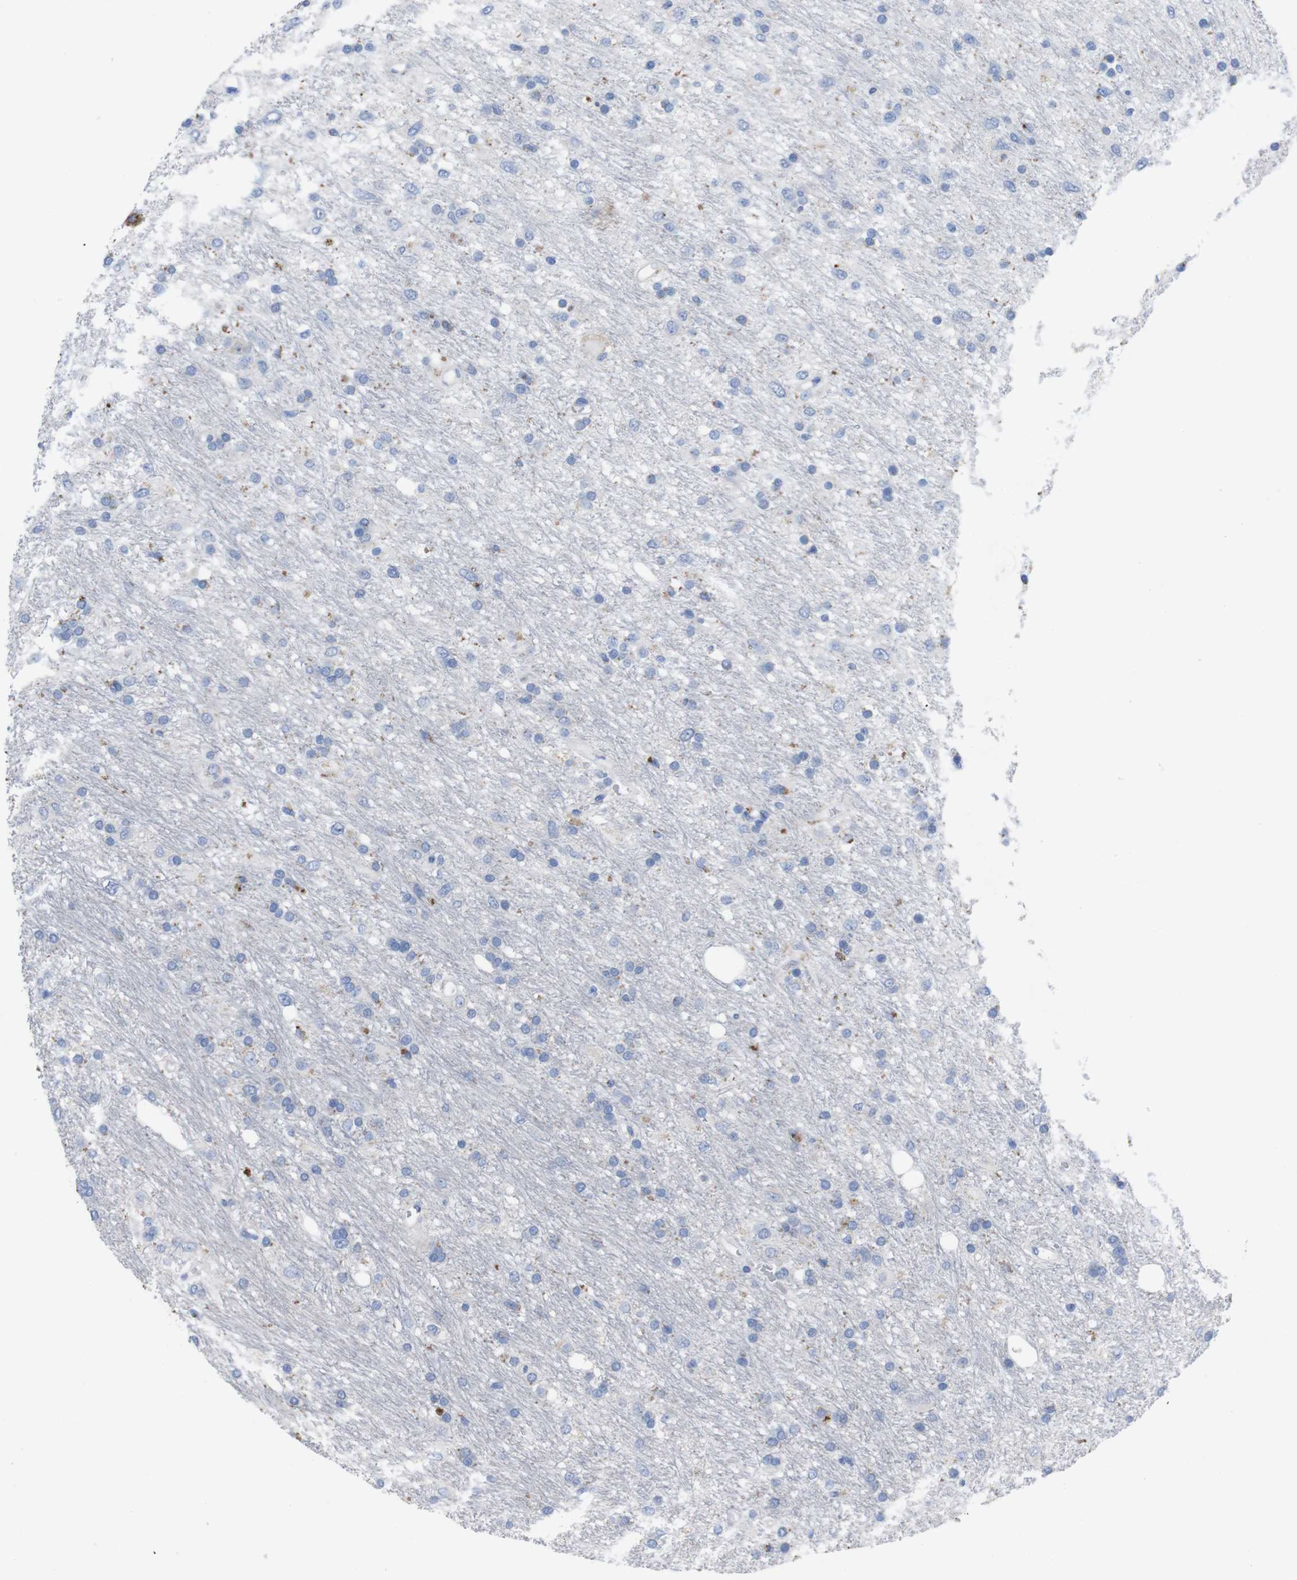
{"staining": {"intensity": "negative", "quantity": "none", "location": "none"}, "tissue": "glioma", "cell_type": "Tumor cells", "image_type": "cancer", "snomed": [{"axis": "morphology", "description": "Glioma, malignant, Low grade"}, {"axis": "topography", "description": "Brain"}], "caption": "An image of human glioma is negative for staining in tumor cells.", "gene": "GJB2", "patient": {"sex": "male", "age": 77}}